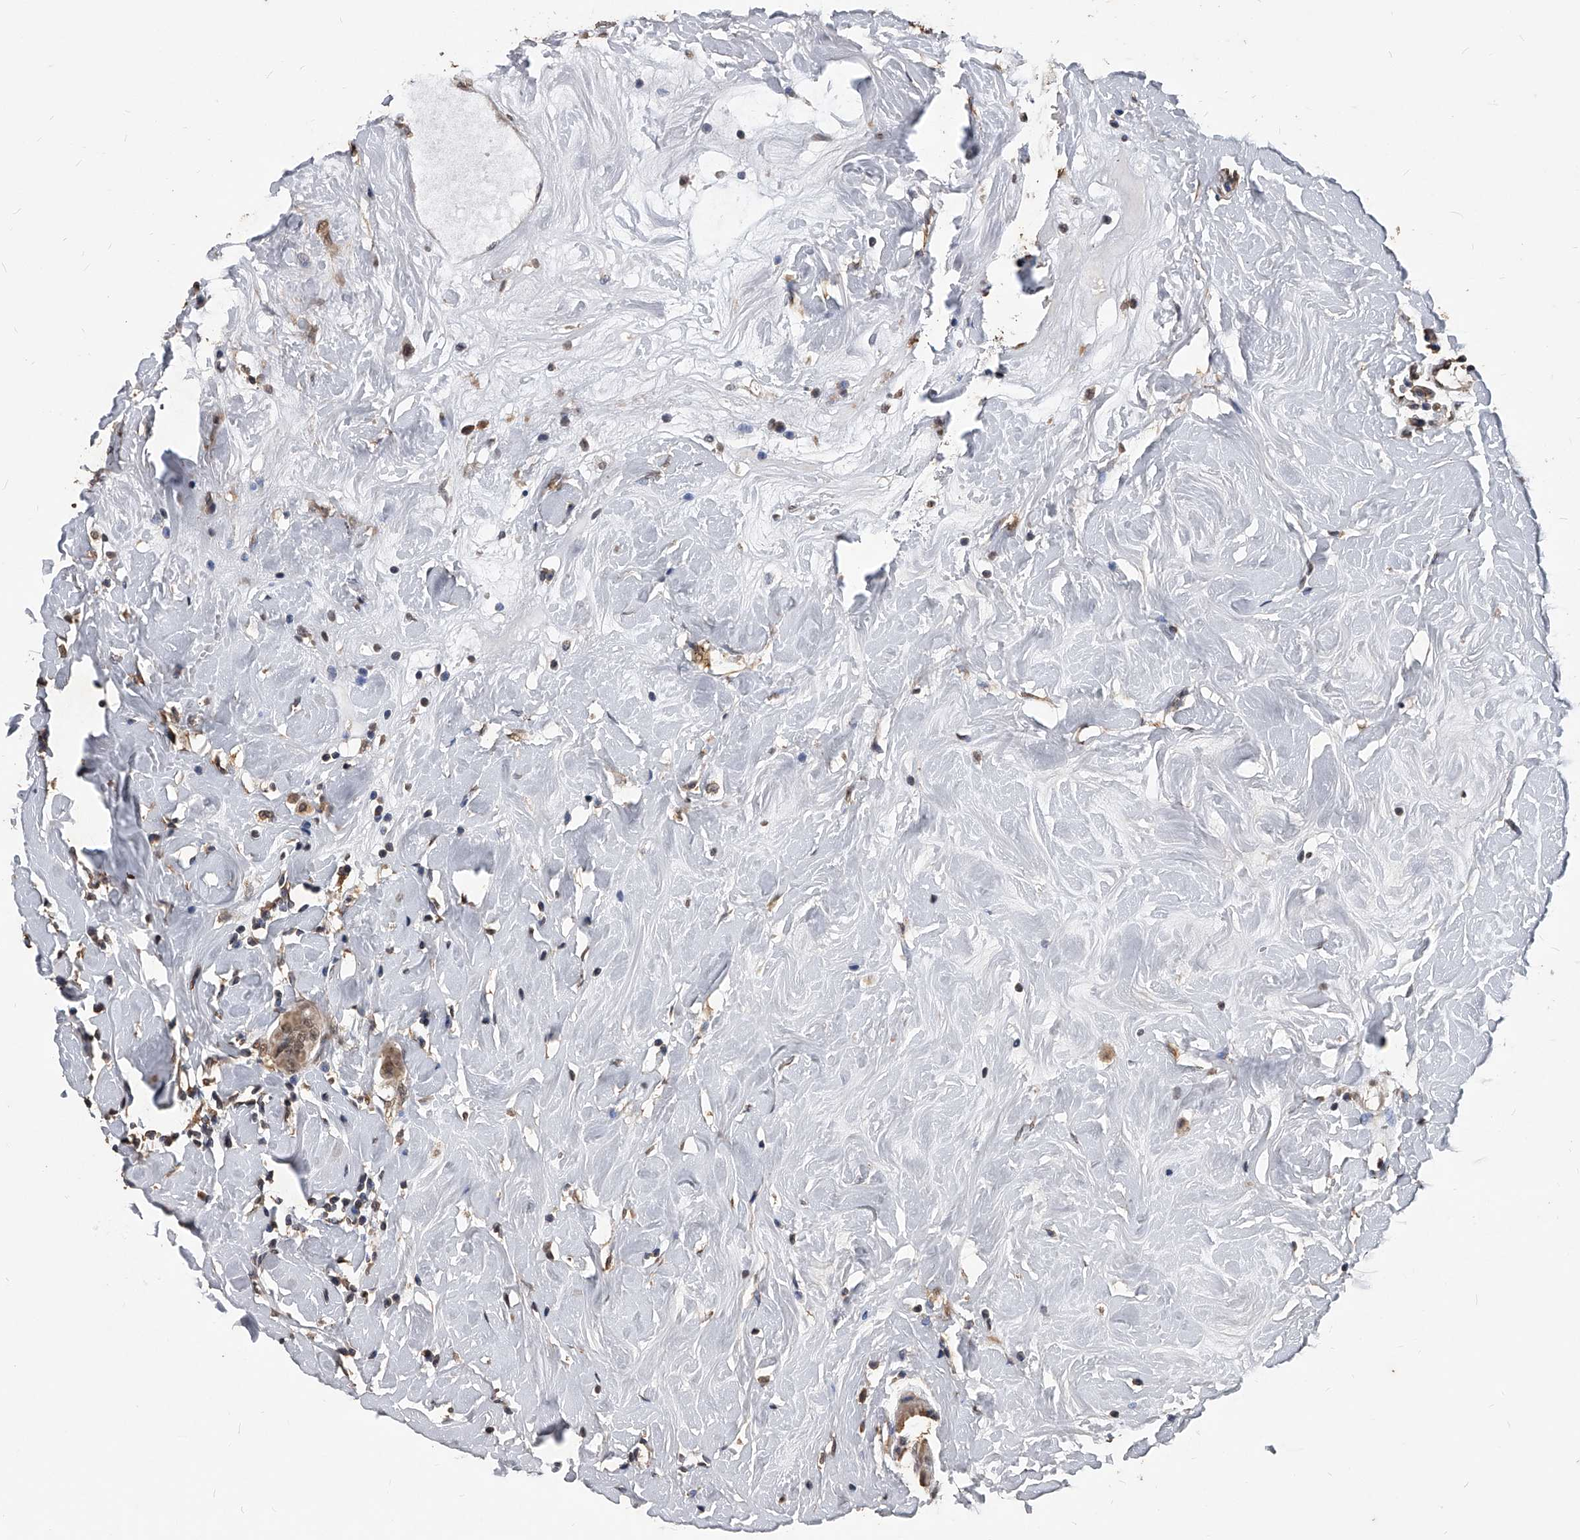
{"staining": {"intensity": "moderate", "quantity": ">75%", "location": "cytoplasmic/membranous,nuclear"}, "tissue": "breast cancer", "cell_type": "Tumor cells", "image_type": "cancer", "snomed": [{"axis": "morphology", "description": "Normal tissue, NOS"}, {"axis": "morphology", "description": "Duct carcinoma"}, {"axis": "topography", "description": "Breast"}], "caption": "Invasive ductal carcinoma (breast) stained with a brown dye demonstrates moderate cytoplasmic/membranous and nuclear positive positivity in about >75% of tumor cells.", "gene": "FBXL4", "patient": {"sex": "female", "age": 40}}